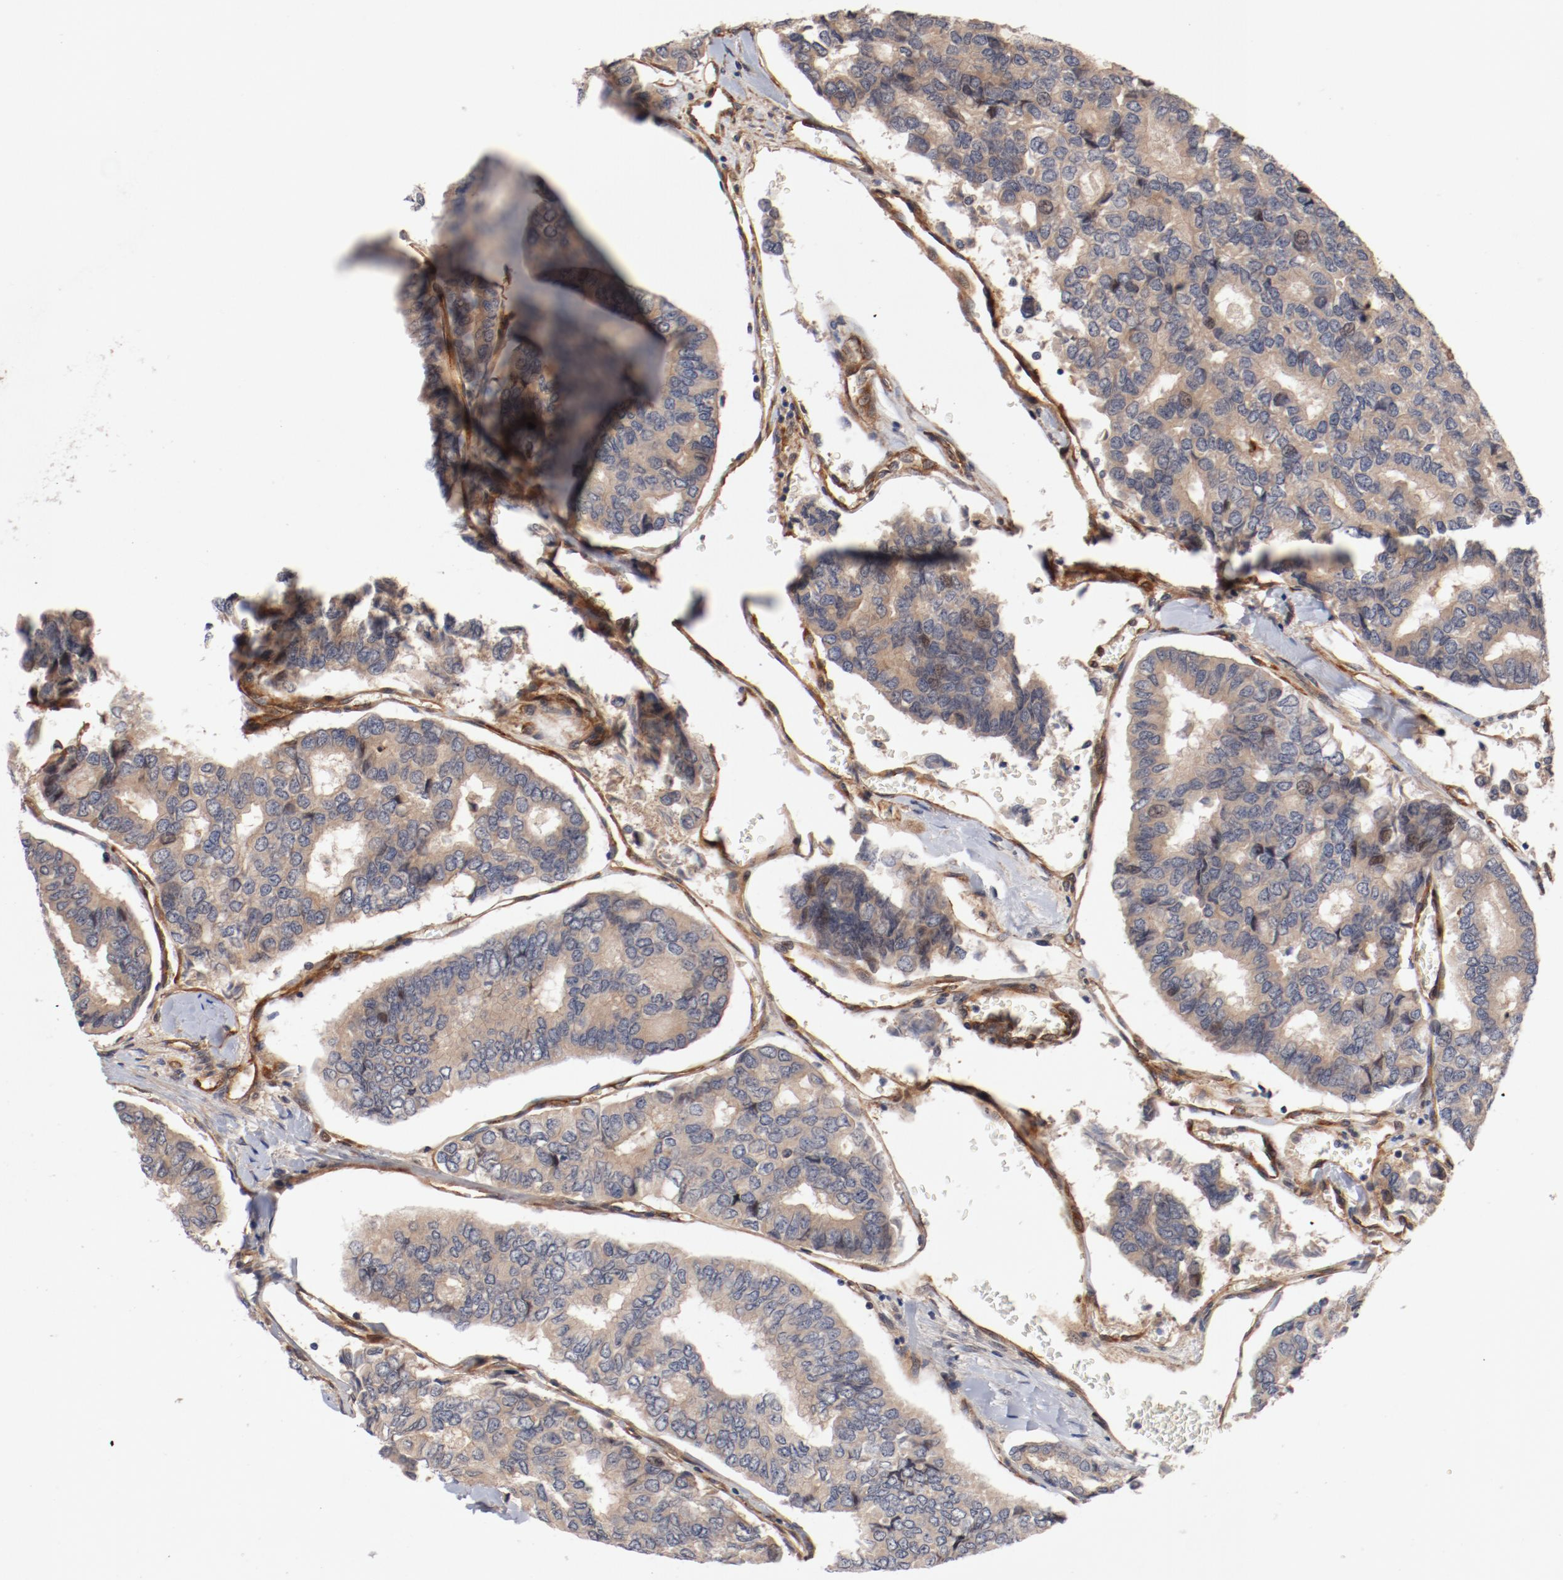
{"staining": {"intensity": "weak", "quantity": ">75%", "location": "cytoplasmic/membranous"}, "tissue": "thyroid cancer", "cell_type": "Tumor cells", "image_type": "cancer", "snomed": [{"axis": "morphology", "description": "Papillary adenocarcinoma, NOS"}, {"axis": "topography", "description": "Thyroid gland"}], "caption": "Immunohistochemistry micrograph of neoplastic tissue: thyroid papillary adenocarcinoma stained using immunohistochemistry exhibits low levels of weak protein expression localized specifically in the cytoplasmic/membranous of tumor cells, appearing as a cytoplasmic/membranous brown color.", "gene": "PITPNM2", "patient": {"sex": "female", "age": 35}}